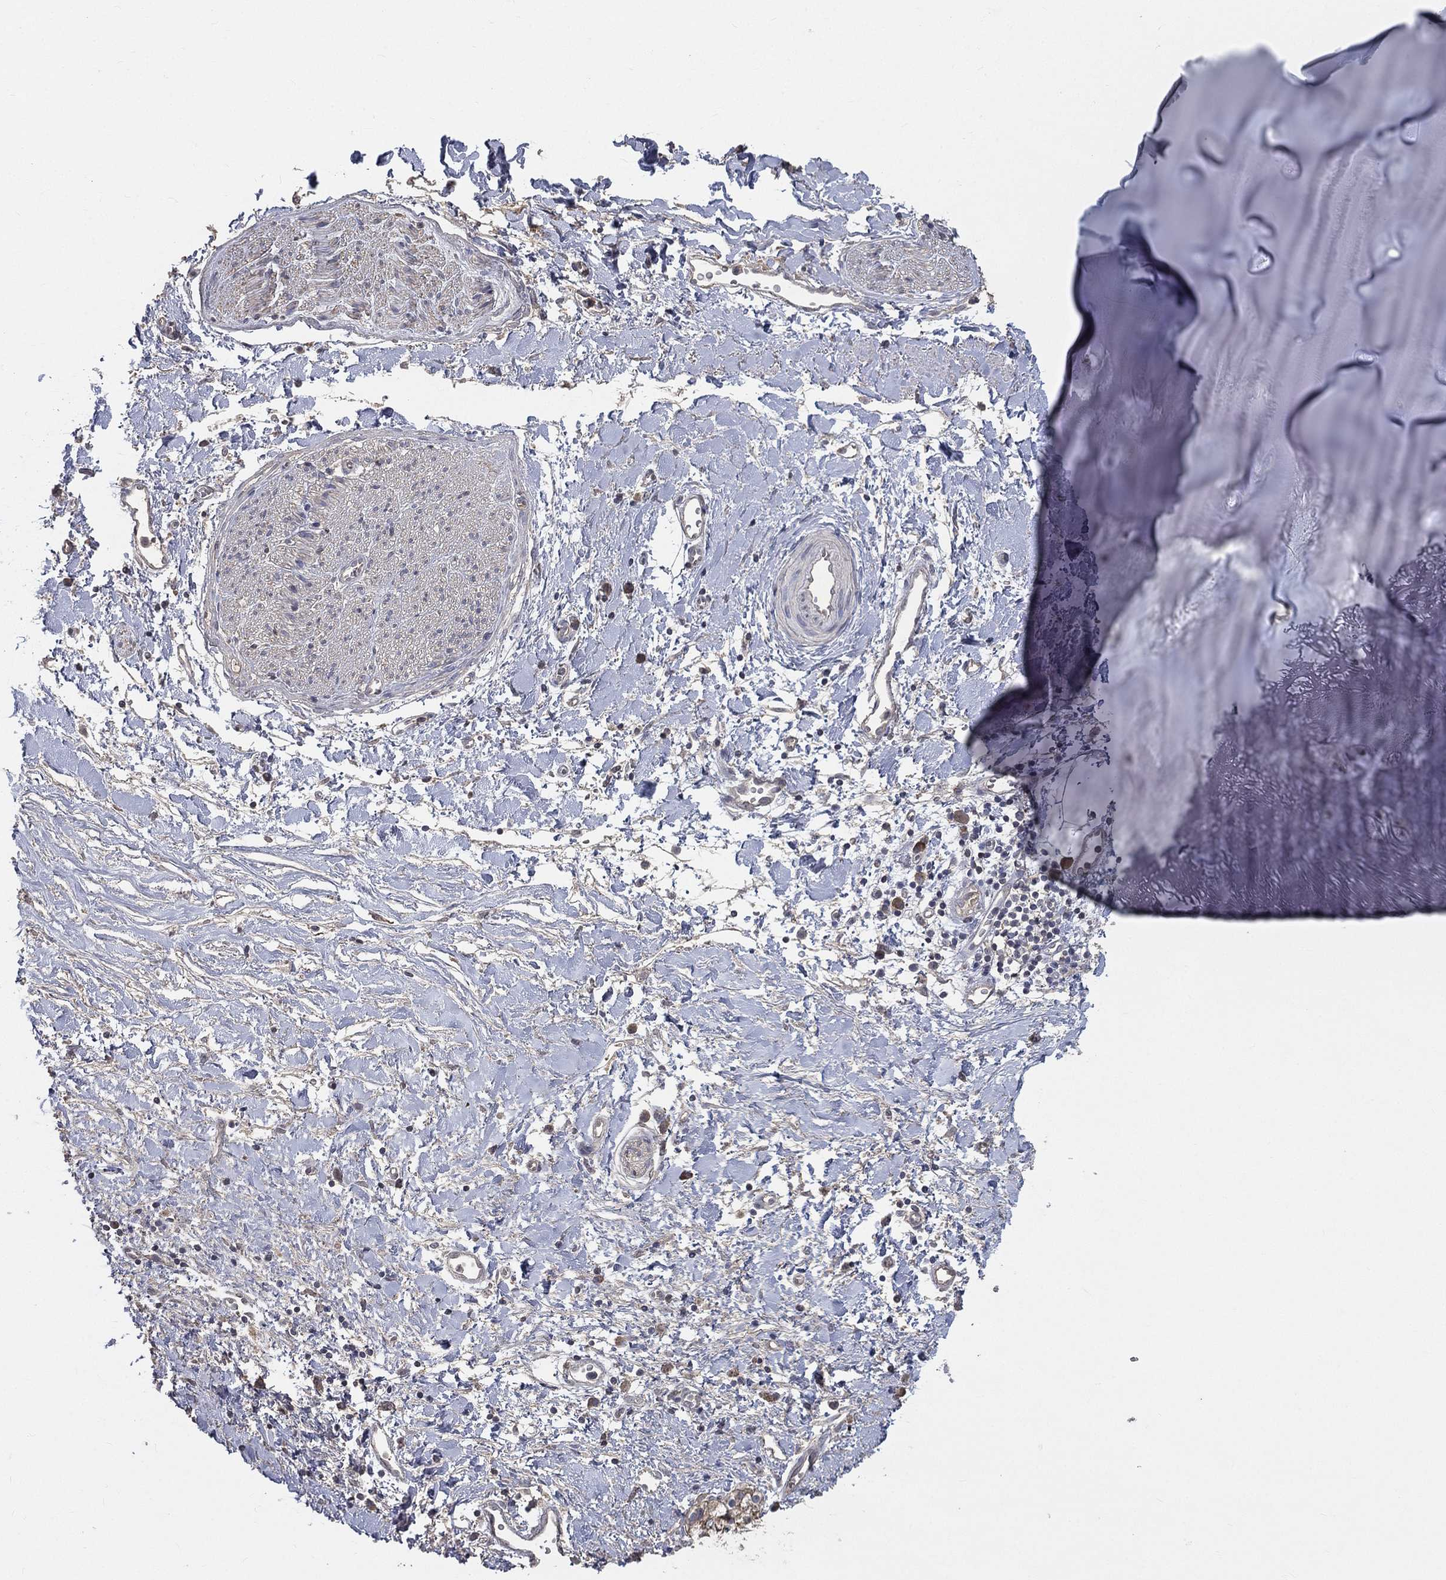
{"staining": {"intensity": "weak", "quantity": "<25%", "location": "cytoplasmic/membranous"}, "tissue": "soft tissue", "cell_type": "Fibroblasts", "image_type": "normal", "snomed": [{"axis": "morphology", "description": "Normal tissue, NOS"}, {"axis": "morphology", "description": "Adenocarcinoma, NOS"}, {"axis": "topography", "description": "Pancreas"}, {"axis": "topography", "description": "Peripheral nerve tissue"}], "caption": "The immunohistochemistry micrograph has no significant staining in fibroblasts of soft tissue. (DAB (3,3'-diaminobenzidine) IHC, high magnification).", "gene": "SNAP25", "patient": {"sex": "male", "age": 61}}